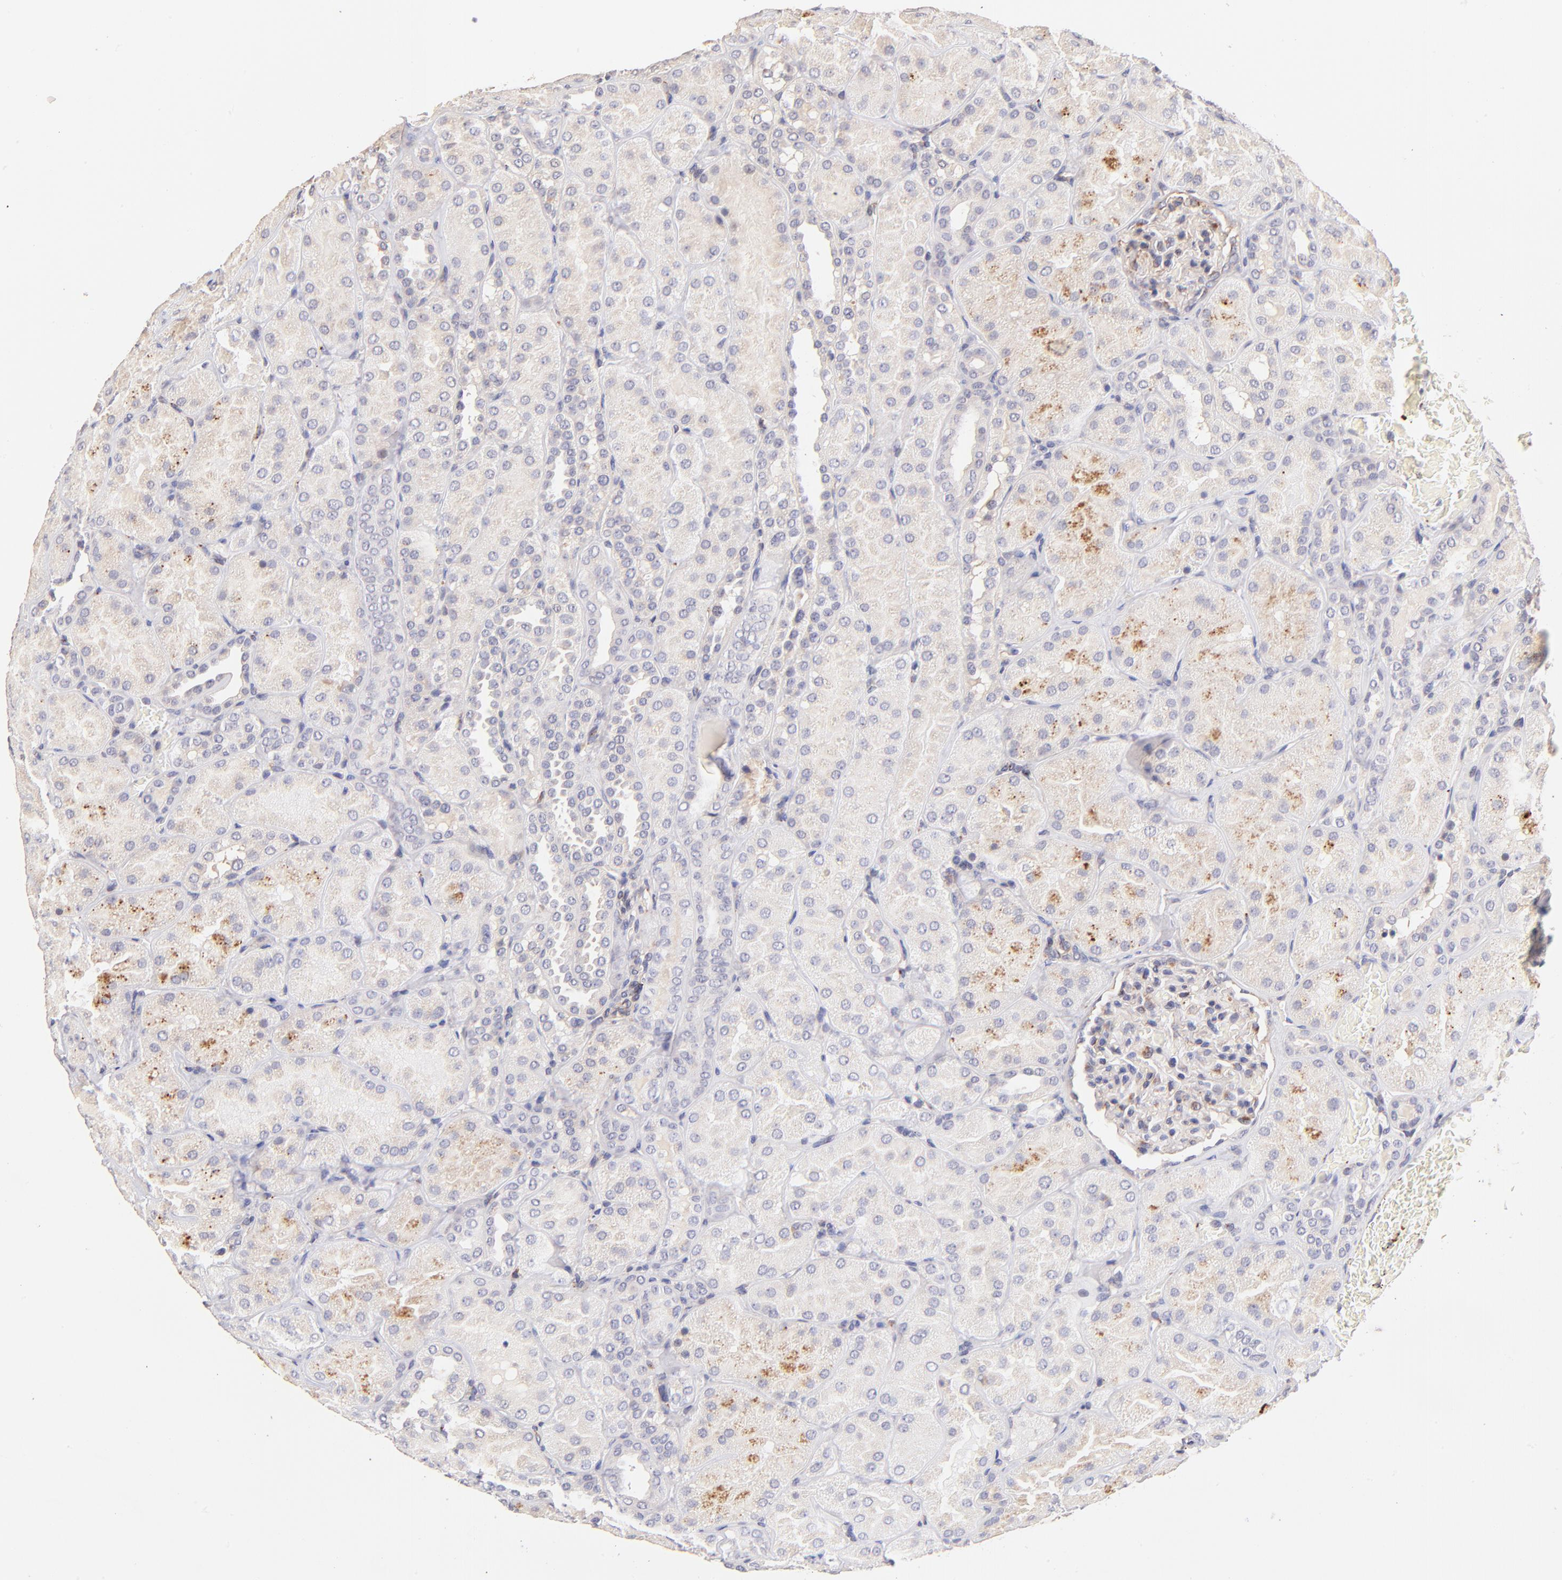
{"staining": {"intensity": "weak", "quantity": "25%-75%", "location": "cytoplasmic/membranous"}, "tissue": "kidney", "cell_type": "Cells in glomeruli", "image_type": "normal", "snomed": [{"axis": "morphology", "description": "Normal tissue, NOS"}, {"axis": "topography", "description": "Kidney"}], "caption": "Kidney stained for a protein displays weak cytoplasmic/membranous positivity in cells in glomeruli. The protein is shown in brown color, while the nuclei are stained blue.", "gene": "SPARC", "patient": {"sex": "male", "age": 28}}